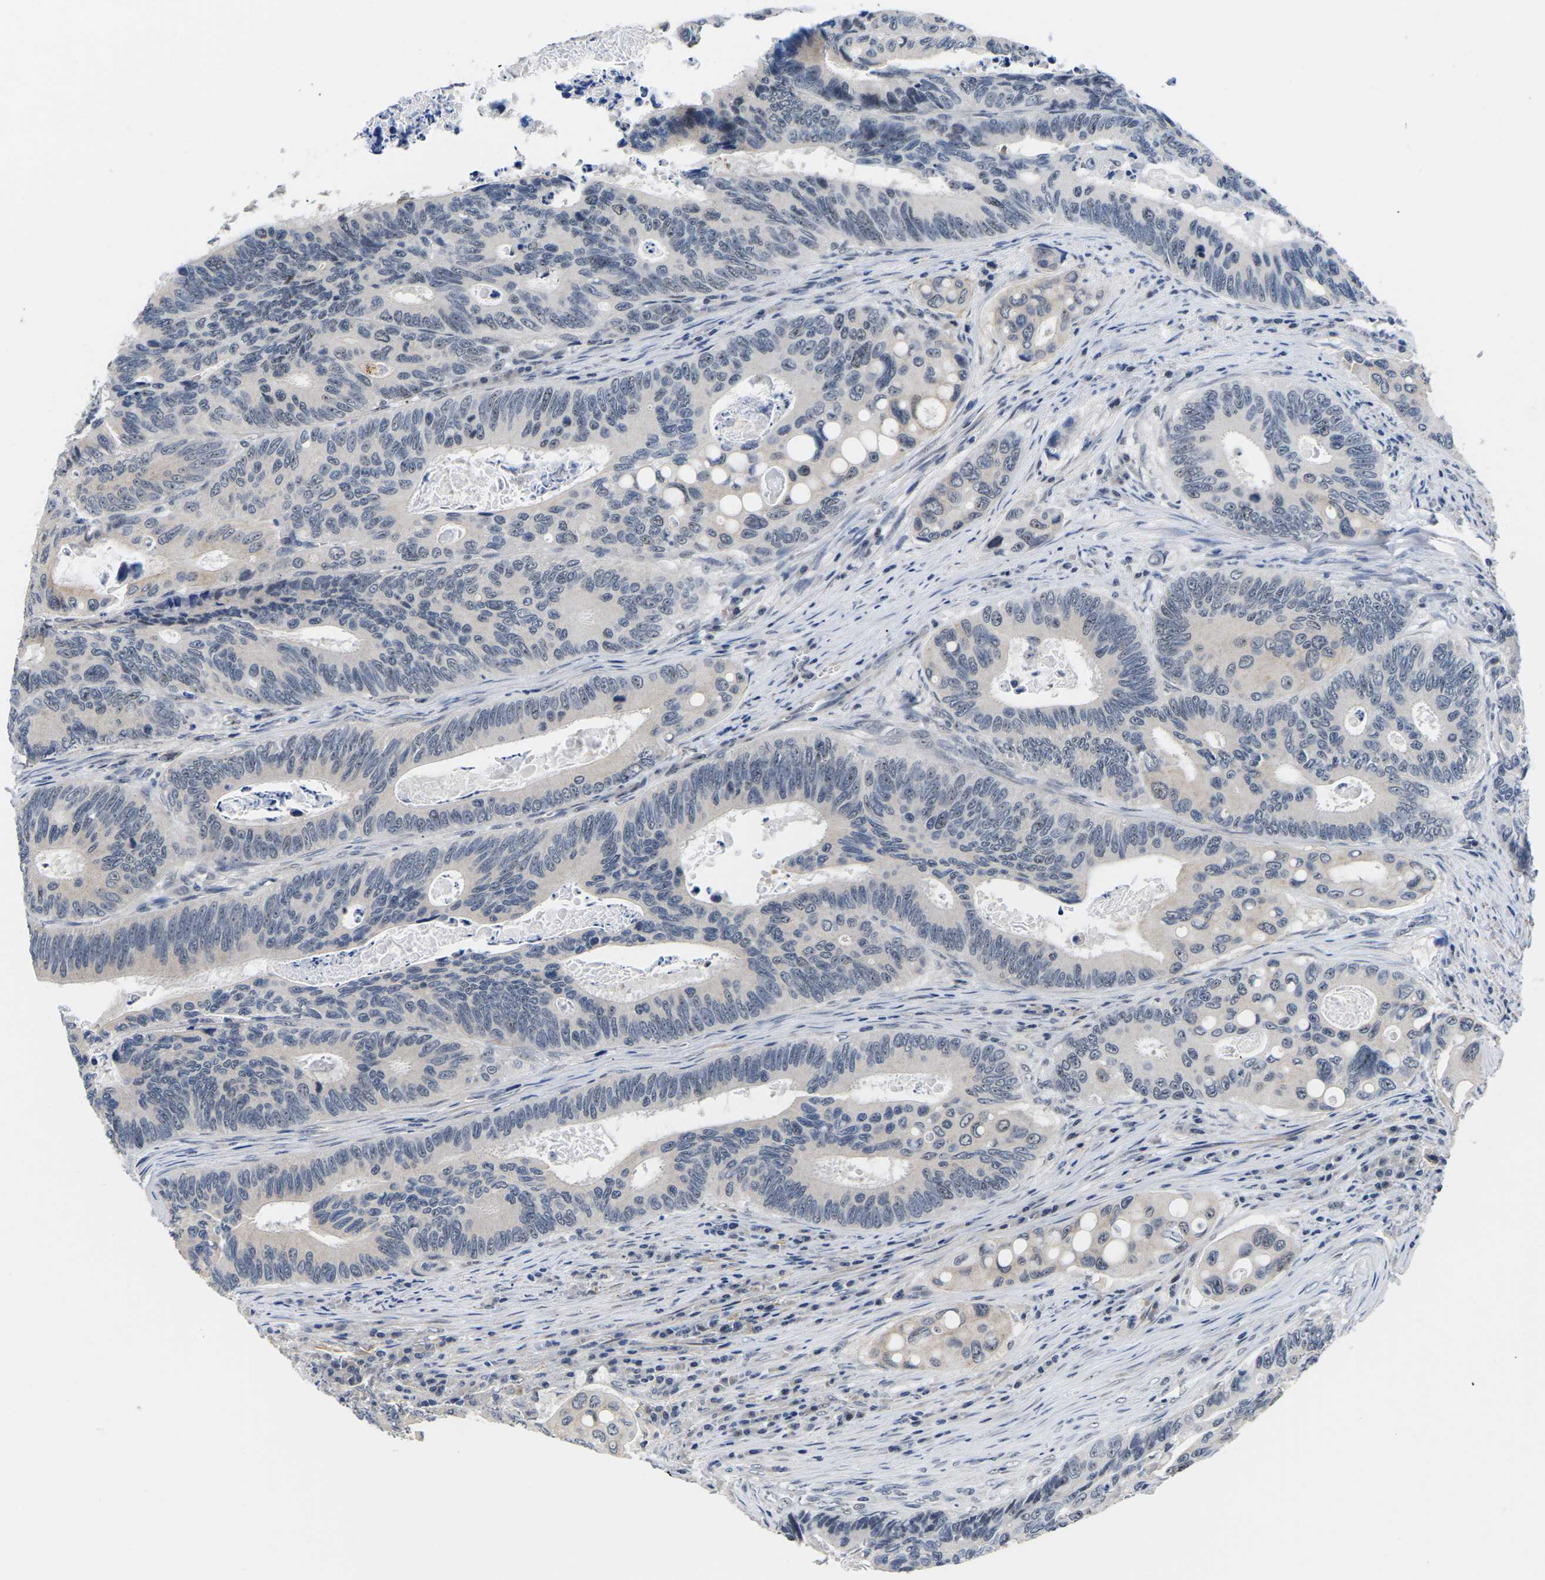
{"staining": {"intensity": "weak", "quantity": "<25%", "location": "cytoplasmic/membranous"}, "tissue": "colorectal cancer", "cell_type": "Tumor cells", "image_type": "cancer", "snomed": [{"axis": "morphology", "description": "Inflammation, NOS"}, {"axis": "morphology", "description": "Adenocarcinoma, NOS"}, {"axis": "topography", "description": "Colon"}], "caption": "DAB (3,3'-diaminobenzidine) immunohistochemical staining of colorectal cancer (adenocarcinoma) shows no significant expression in tumor cells. Nuclei are stained in blue.", "gene": "ST6GAL2", "patient": {"sex": "male", "age": 72}}